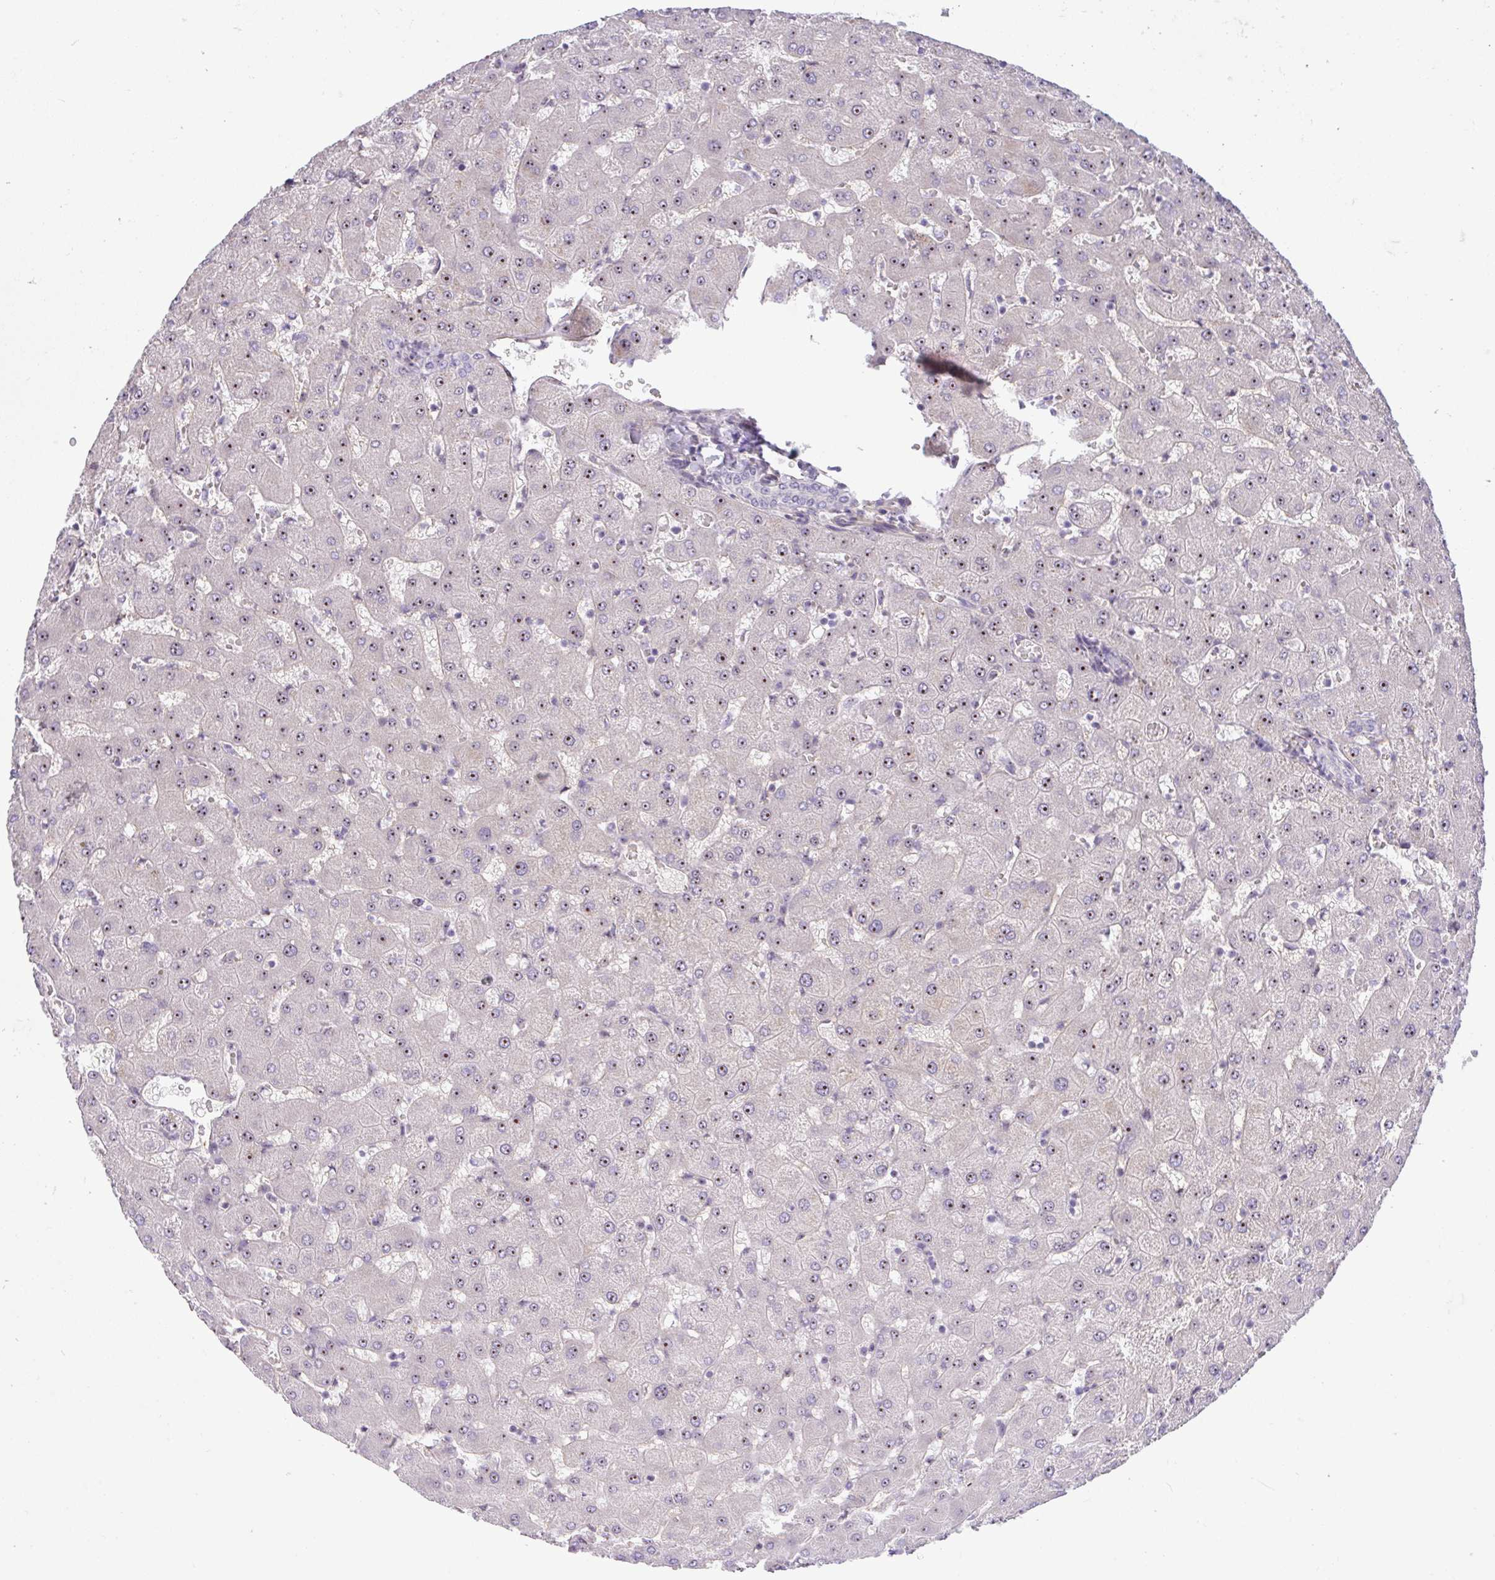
{"staining": {"intensity": "negative", "quantity": "none", "location": "none"}, "tissue": "liver", "cell_type": "Cholangiocytes", "image_type": "normal", "snomed": [{"axis": "morphology", "description": "Normal tissue, NOS"}, {"axis": "topography", "description": "Liver"}], "caption": "IHC image of unremarkable liver: human liver stained with DAB demonstrates no significant protein expression in cholangiocytes.", "gene": "MXRA8", "patient": {"sex": "female", "age": 63}}